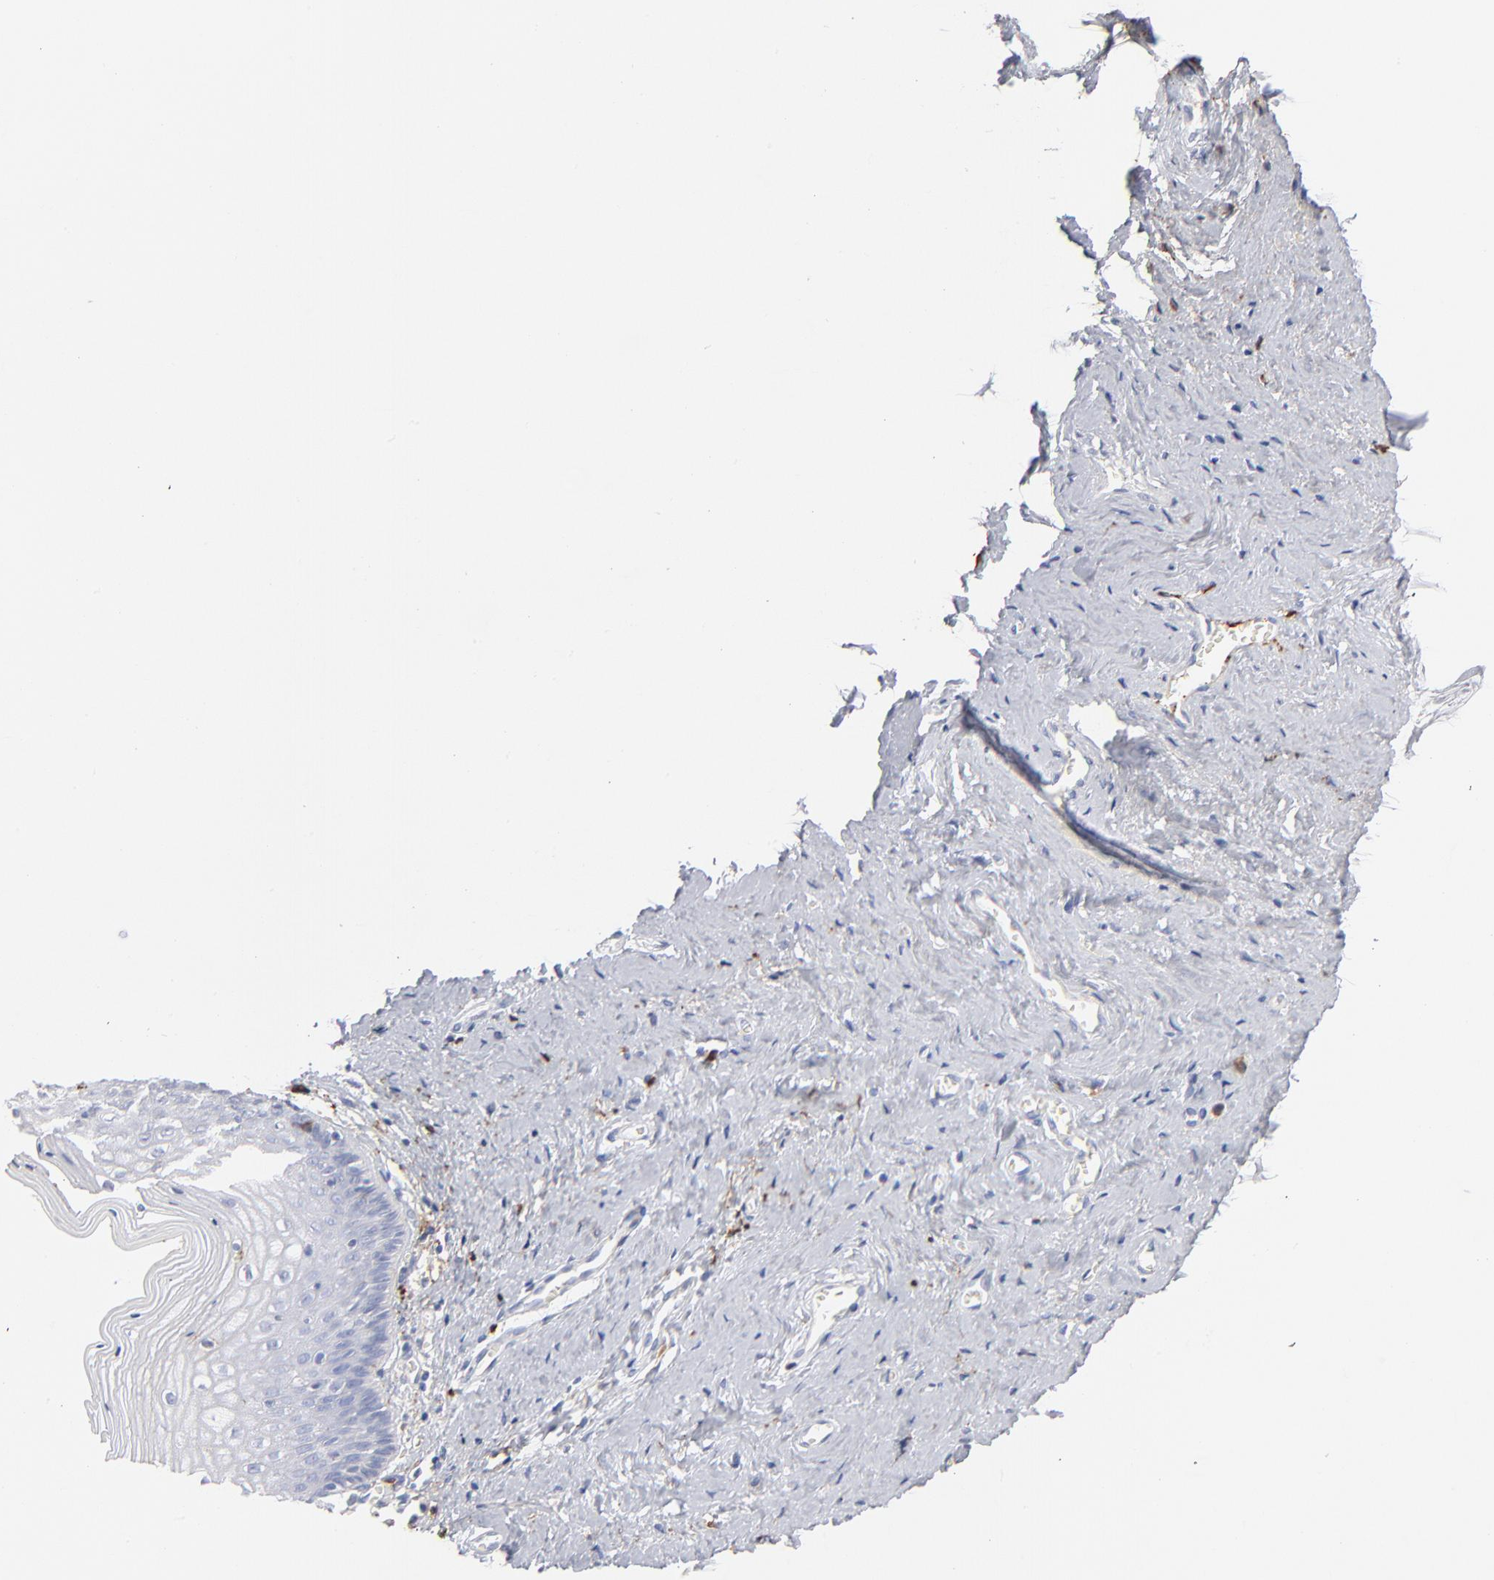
{"staining": {"intensity": "moderate", "quantity": "<25%", "location": "cytoplasmic/membranous"}, "tissue": "vagina", "cell_type": "Squamous epithelial cells", "image_type": "normal", "snomed": [{"axis": "morphology", "description": "Normal tissue, NOS"}, {"axis": "topography", "description": "Vagina"}], "caption": "Immunohistochemical staining of benign human vagina exhibits low levels of moderate cytoplasmic/membranous positivity in approximately <25% of squamous epithelial cells.", "gene": "APOH", "patient": {"sex": "female", "age": 46}}